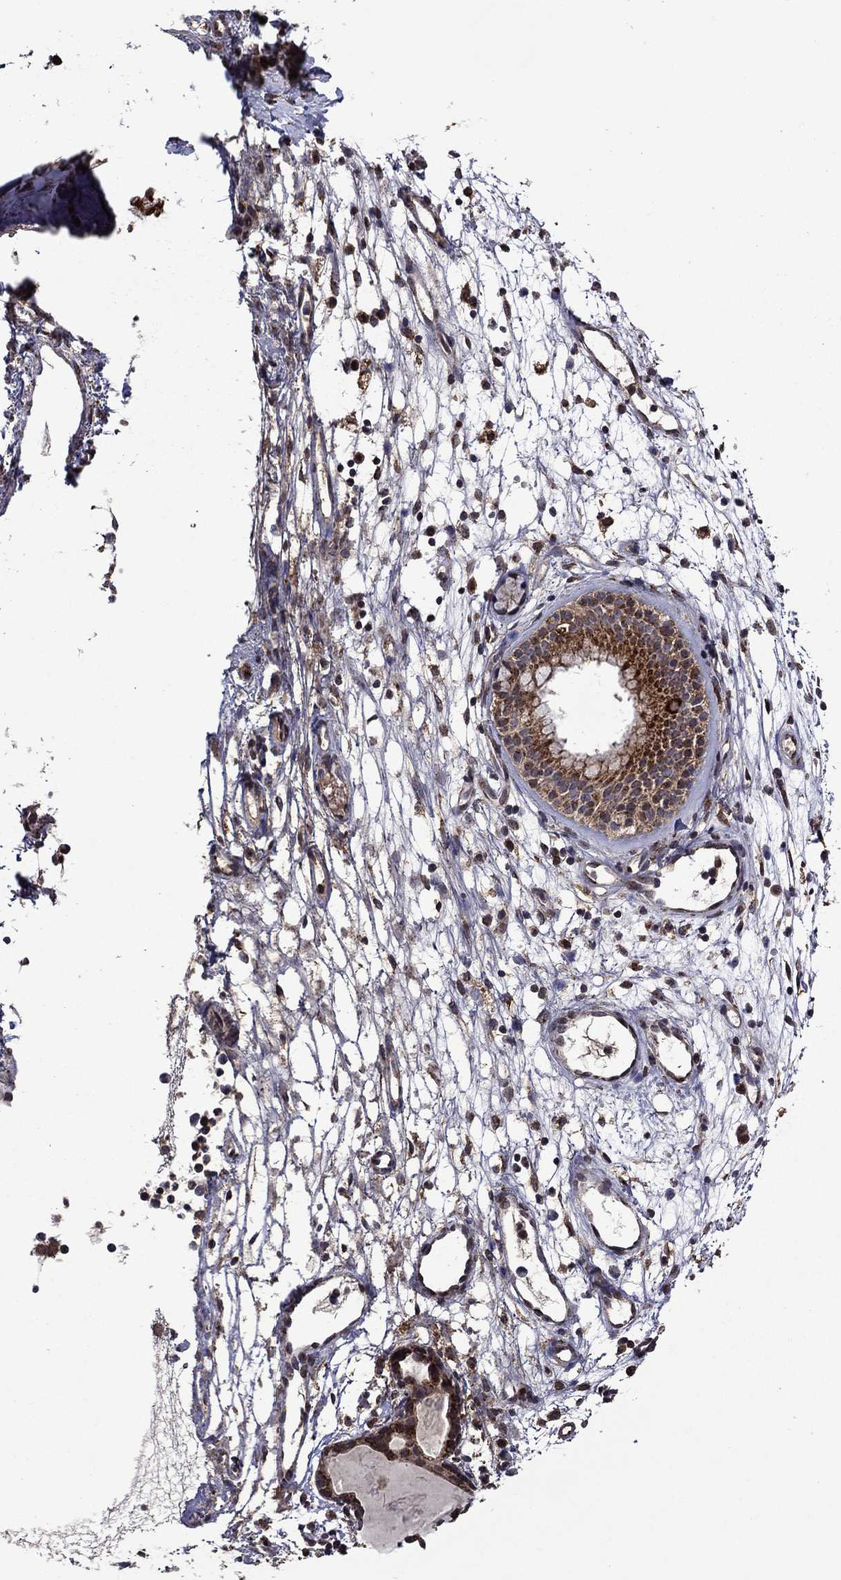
{"staining": {"intensity": "strong", "quantity": ">75%", "location": "cytoplasmic/membranous"}, "tissue": "nasopharynx", "cell_type": "Respiratory epithelial cells", "image_type": "normal", "snomed": [{"axis": "morphology", "description": "Normal tissue, NOS"}, {"axis": "morphology", "description": "Polyp, NOS"}, {"axis": "topography", "description": "Nasopharynx"}], "caption": "Strong cytoplasmic/membranous staining is seen in approximately >75% of respiratory epithelial cells in normal nasopharynx.", "gene": "ITM2B", "patient": {"sex": "female", "age": 56}}